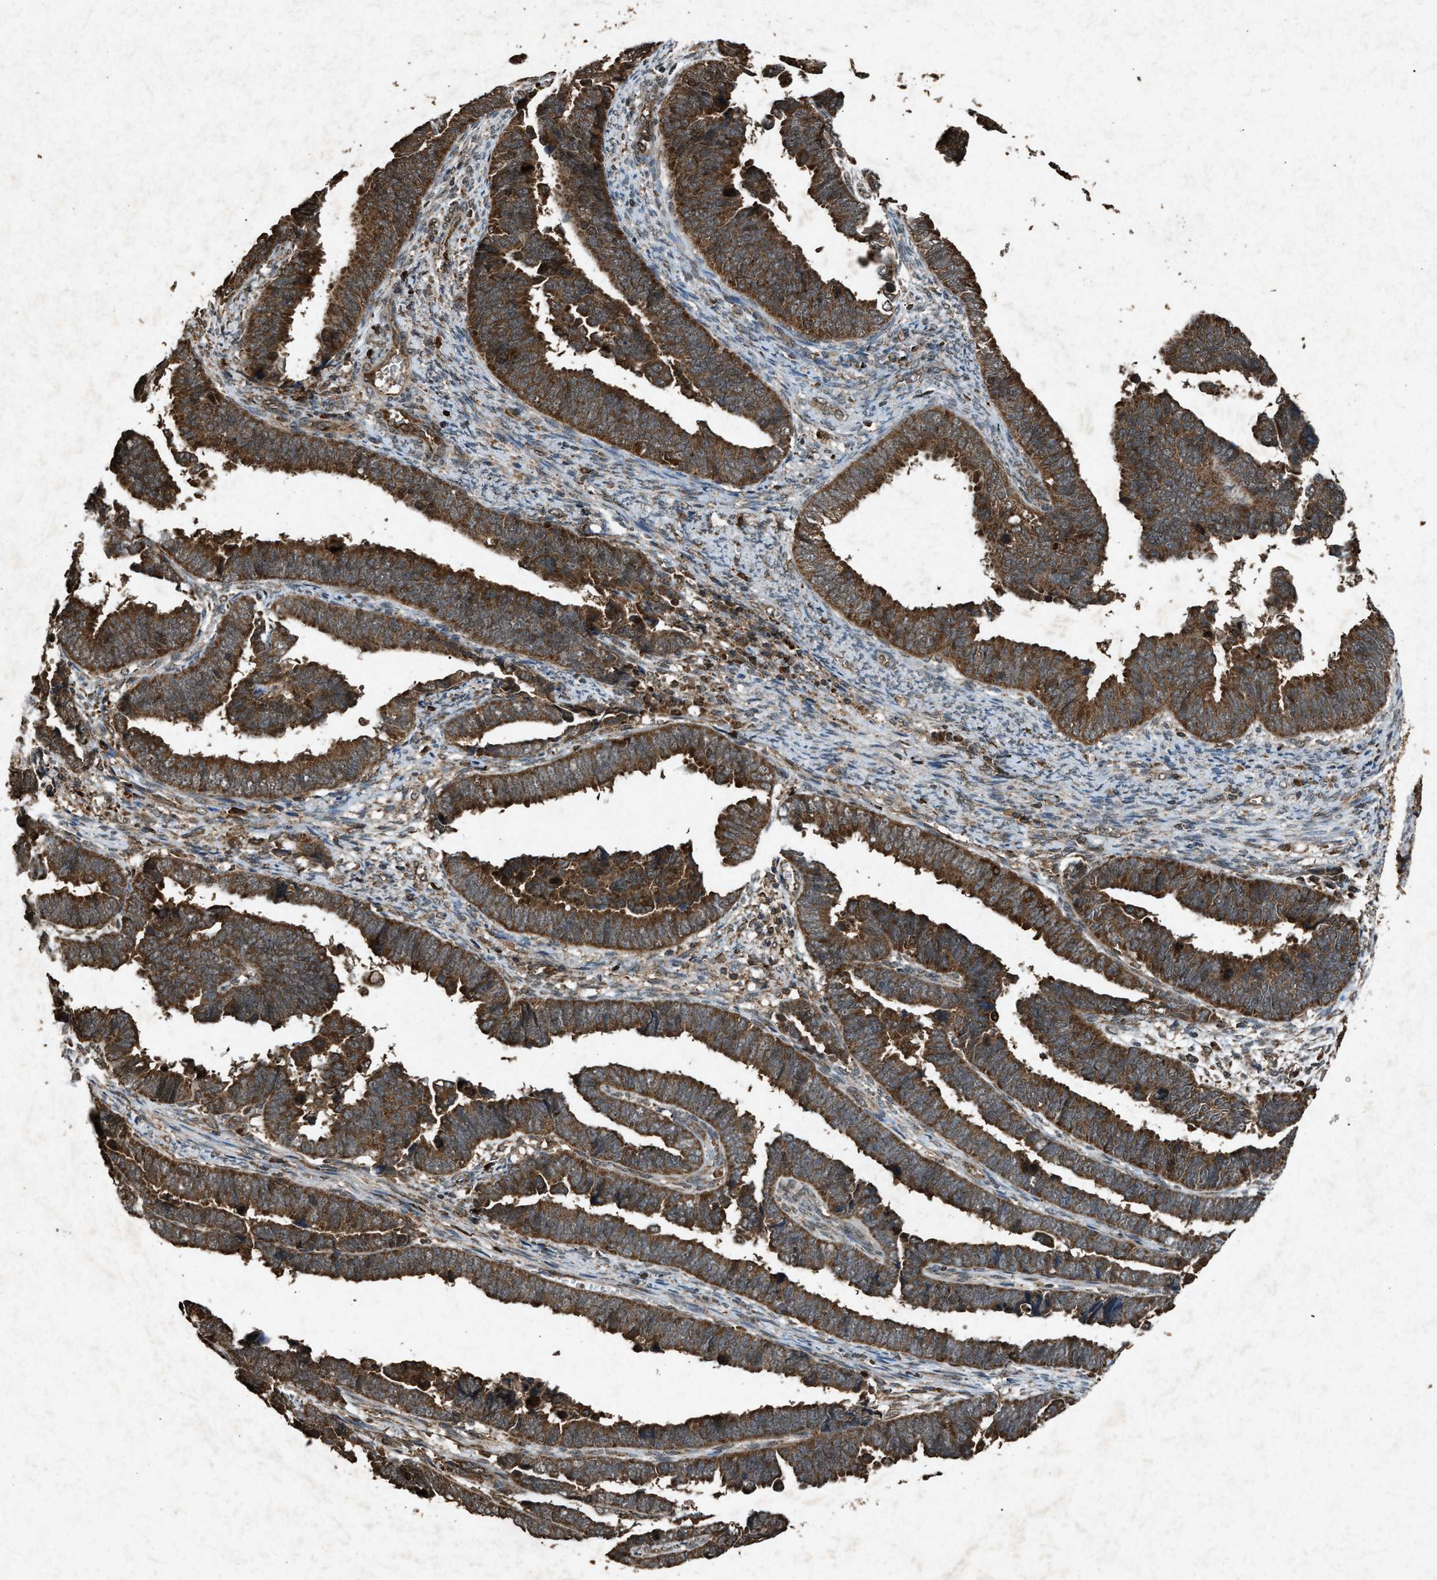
{"staining": {"intensity": "strong", "quantity": ">75%", "location": "cytoplasmic/membranous"}, "tissue": "endometrial cancer", "cell_type": "Tumor cells", "image_type": "cancer", "snomed": [{"axis": "morphology", "description": "Adenocarcinoma, NOS"}, {"axis": "topography", "description": "Endometrium"}], "caption": "About >75% of tumor cells in endometrial cancer (adenocarcinoma) reveal strong cytoplasmic/membranous protein positivity as visualized by brown immunohistochemical staining.", "gene": "OAS1", "patient": {"sex": "female", "age": 75}}